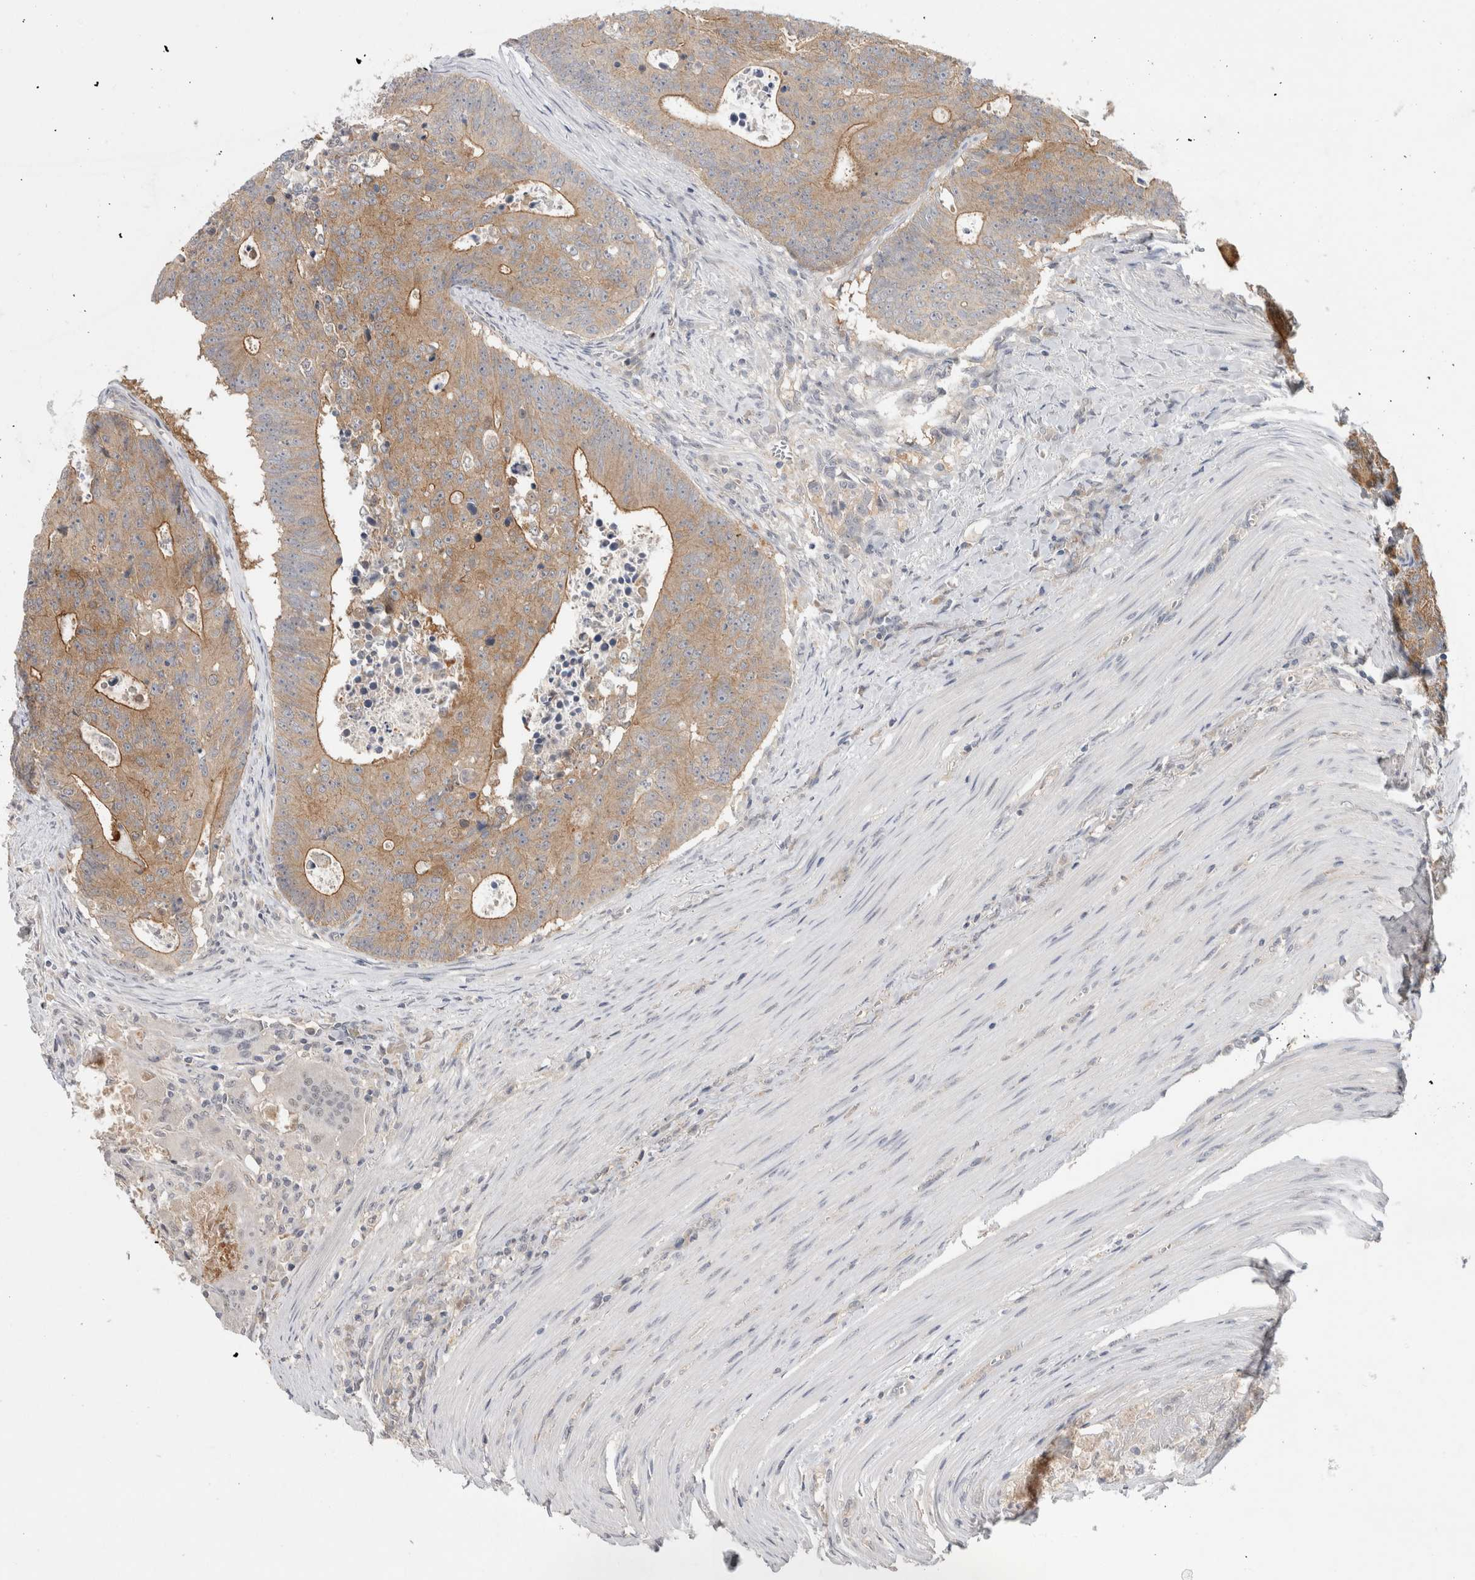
{"staining": {"intensity": "moderate", "quantity": ">75%", "location": "cytoplasmic/membranous"}, "tissue": "colorectal cancer", "cell_type": "Tumor cells", "image_type": "cancer", "snomed": [{"axis": "morphology", "description": "Adenocarcinoma, NOS"}, {"axis": "topography", "description": "Colon"}], "caption": "Human colorectal cancer stained with a brown dye shows moderate cytoplasmic/membranous positive staining in about >75% of tumor cells.", "gene": "CERS3", "patient": {"sex": "male", "age": 87}}